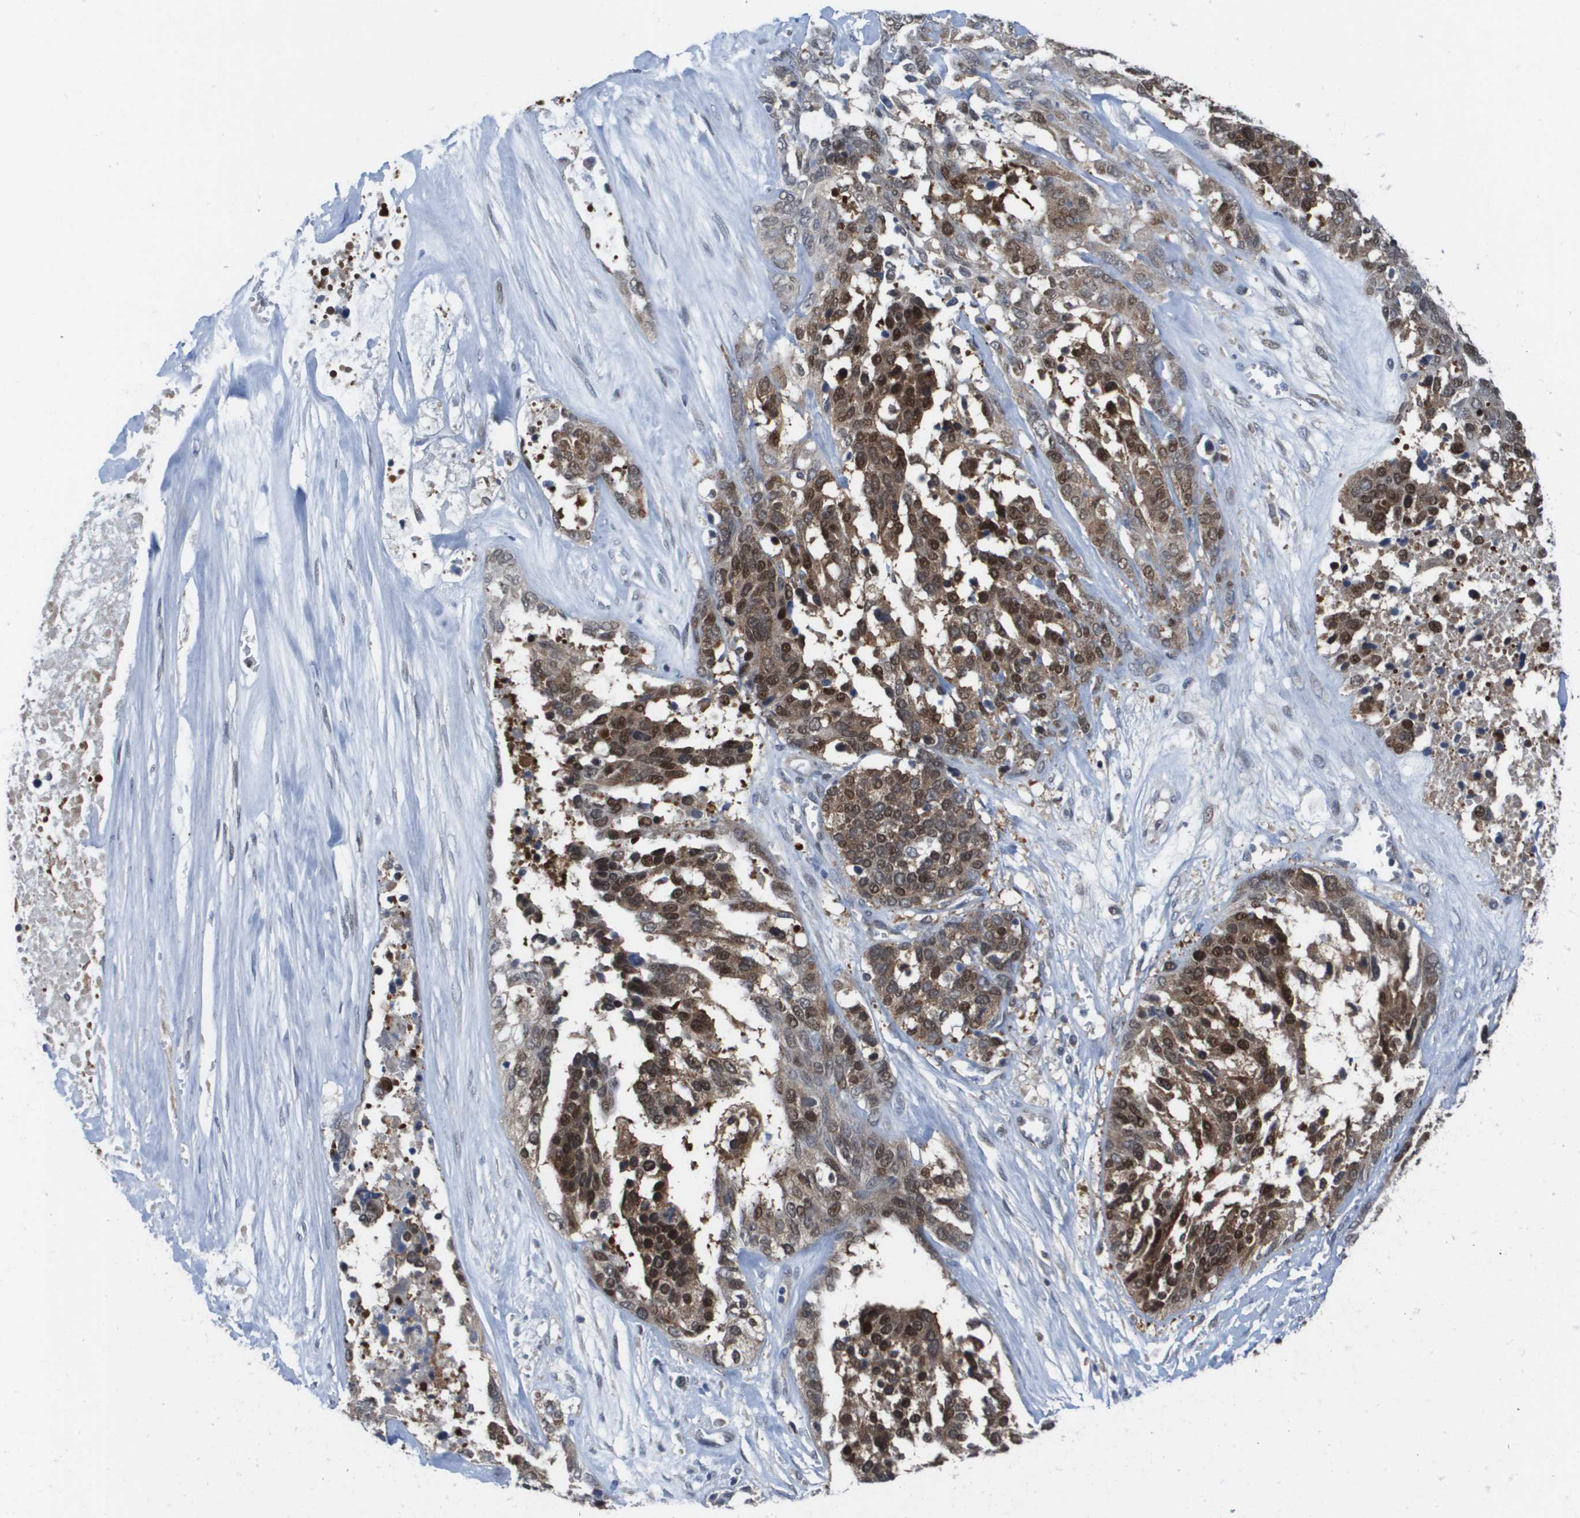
{"staining": {"intensity": "strong", "quantity": ">75%", "location": "cytoplasmic/membranous,nuclear"}, "tissue": "ovarian cancer", "cell_type": "Tumor cells", "image_type": "cancer", "snomed": [{"axis": "morphology", "description": "Cystadenocarcinoma, serous, NOS"}, {"axis": "topography", "description": "Ovary"}], "caption": "IHC staining of ovarian serous cystadenocarcinoma, which shows high levels of strong cytoplasmic/membranous and nuclear staining in about >75% of tumor cells indicating strong cytoplasmic/membranous and nuclear protein expression. The staining was performed using DAB (3,3'-diaminobenzidine) (brown) for protein detection and nuclei were counterstained in hematoxylin (blue).", "gene": "FKBP4", "patient": {"sex": "female", "age": 44}}